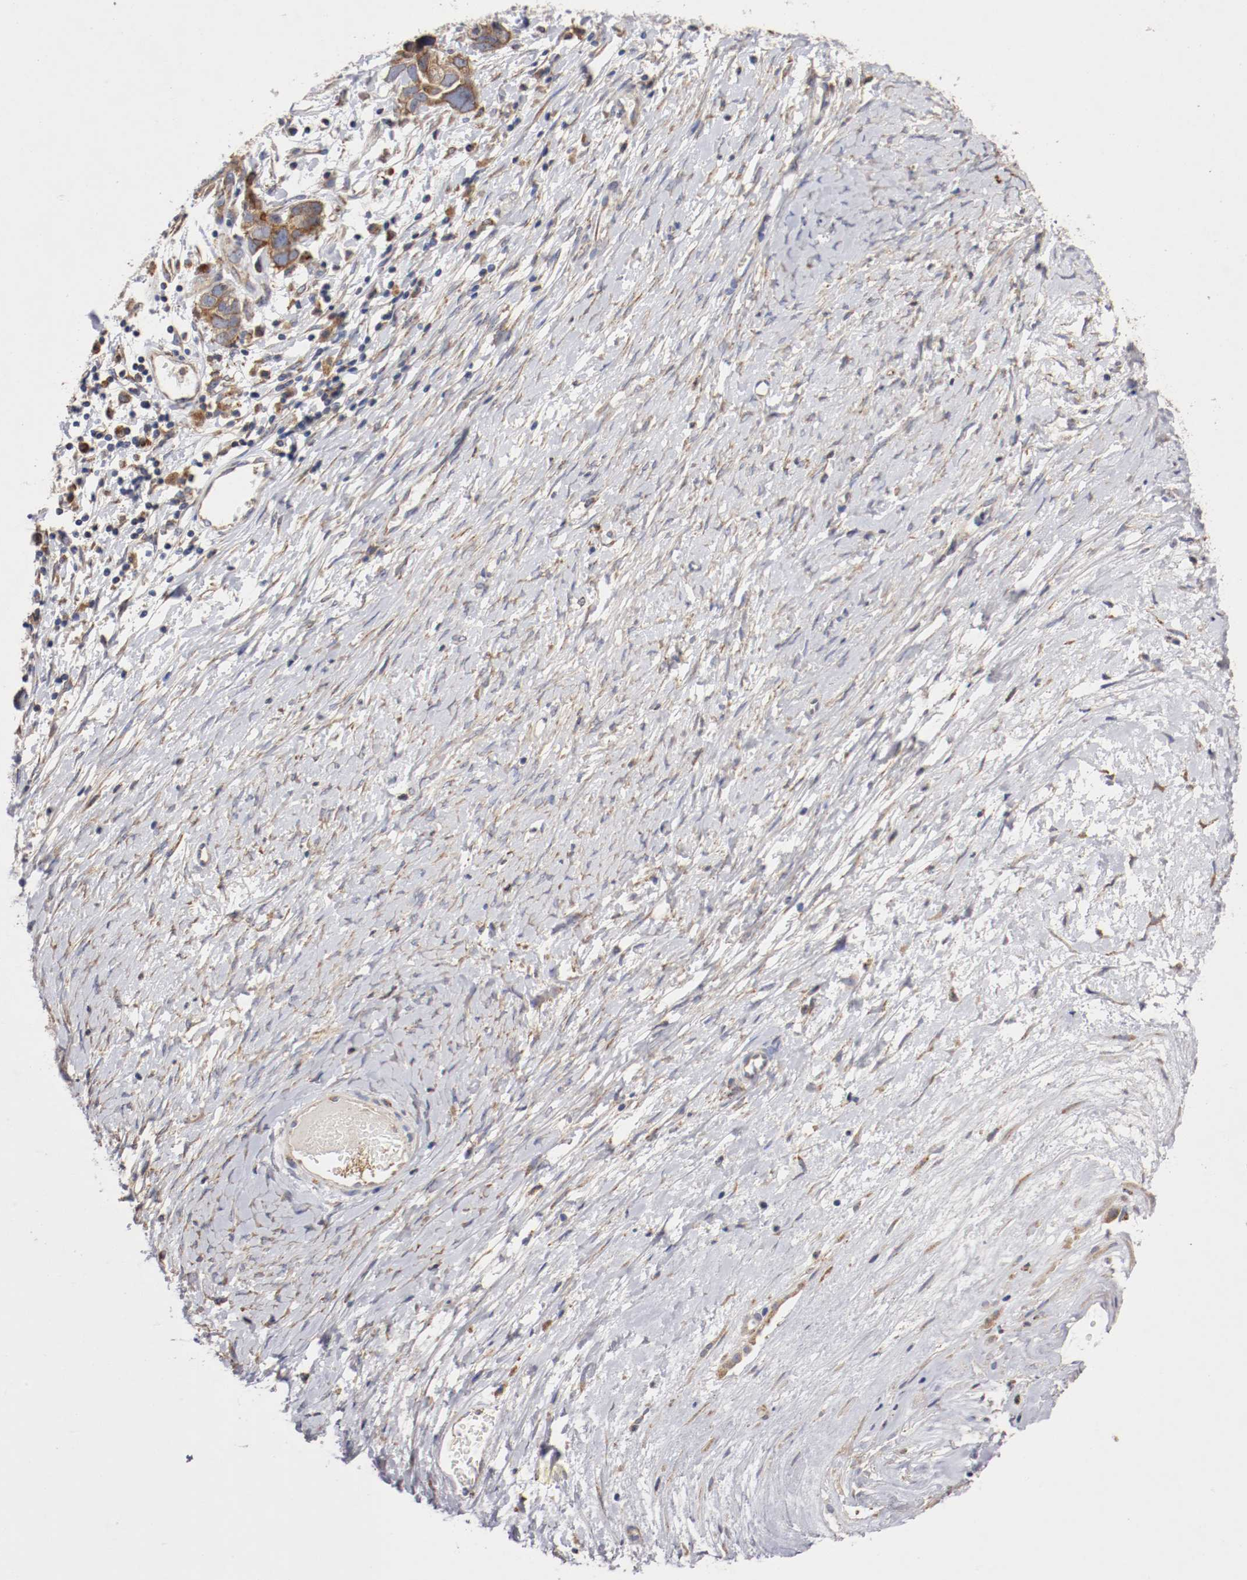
{"staining": {"intensity": "moderate", "quantity": ">75%", "location": "cytoplasmic/membranous"}, "tissue": "ovarian cancer", "cell_type": "Tumor cells", "image_type": "cancer", "snomed": [{"axis": "morphology", "description": "Cystadenocarcinoma, serous, NOS"}, {"axis": "topography", "description": "Ovary"}], "caption": "Protein staining displays moderate cytoplasmic/membranous positivity in approximately >75% of tumor cells in ovarian serous cystadenocarcinoma.", "gene": "TRAF2", "patient": {"sex": "female", "age": 54}}